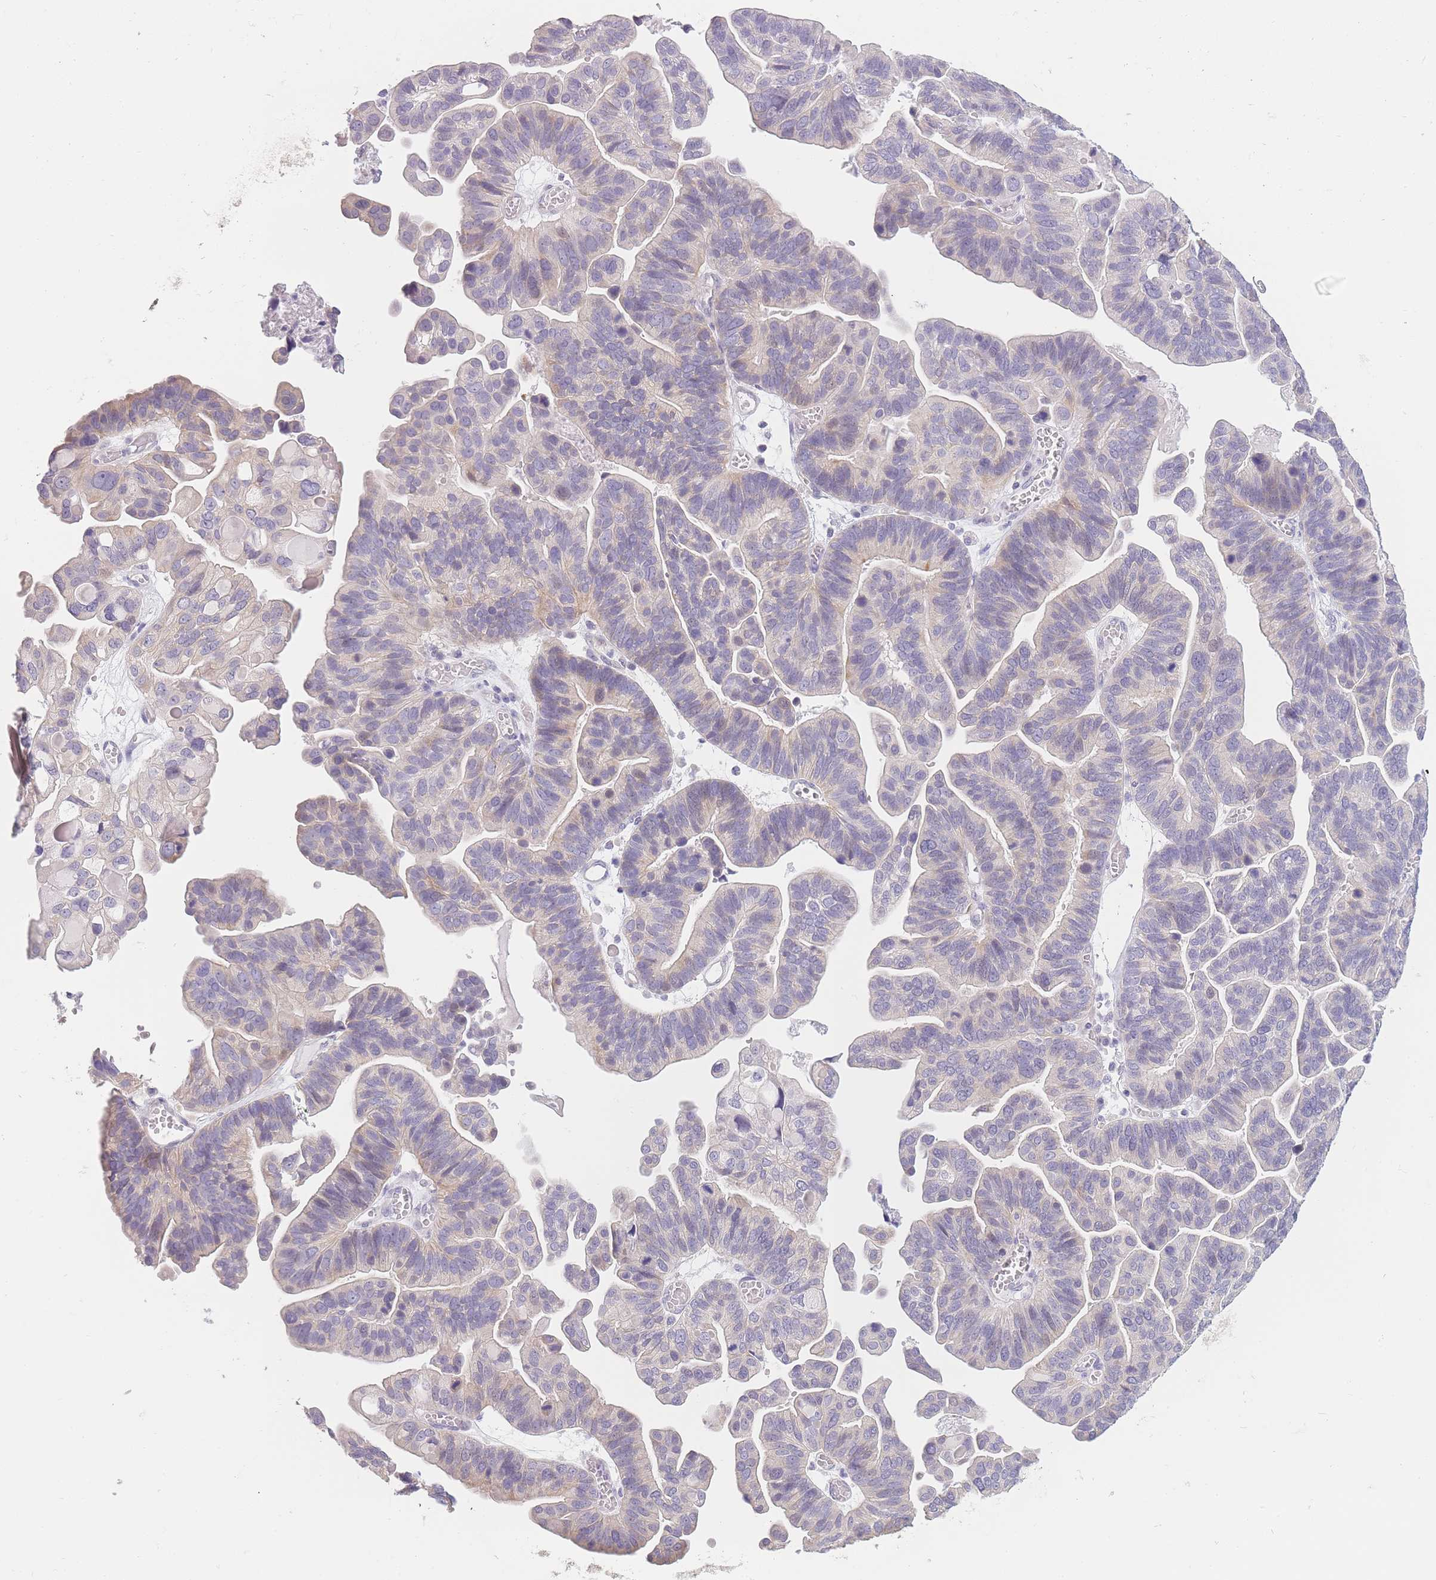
{"staining": {"intensity": "weak", "quantity": "<25%", "location": "cytoplasmic/membranous"}, "tissue": "ovarian cancer", "cell_type": "Tumor cells", "image_type": "cancer", "snomed": [{"axis": "morphology", "description": "Cystadenocarcinoma, serous, NOS"}, {"axis": "topography", "description": "Ovary"}], "caption": "Serous cystadenocarcinoma (ovarian) was stained to show a protein in brown. There is no significant positivity in tumor cells.", "gene": "TMEM236", "patient": {"sex": "female", "age": 56}}